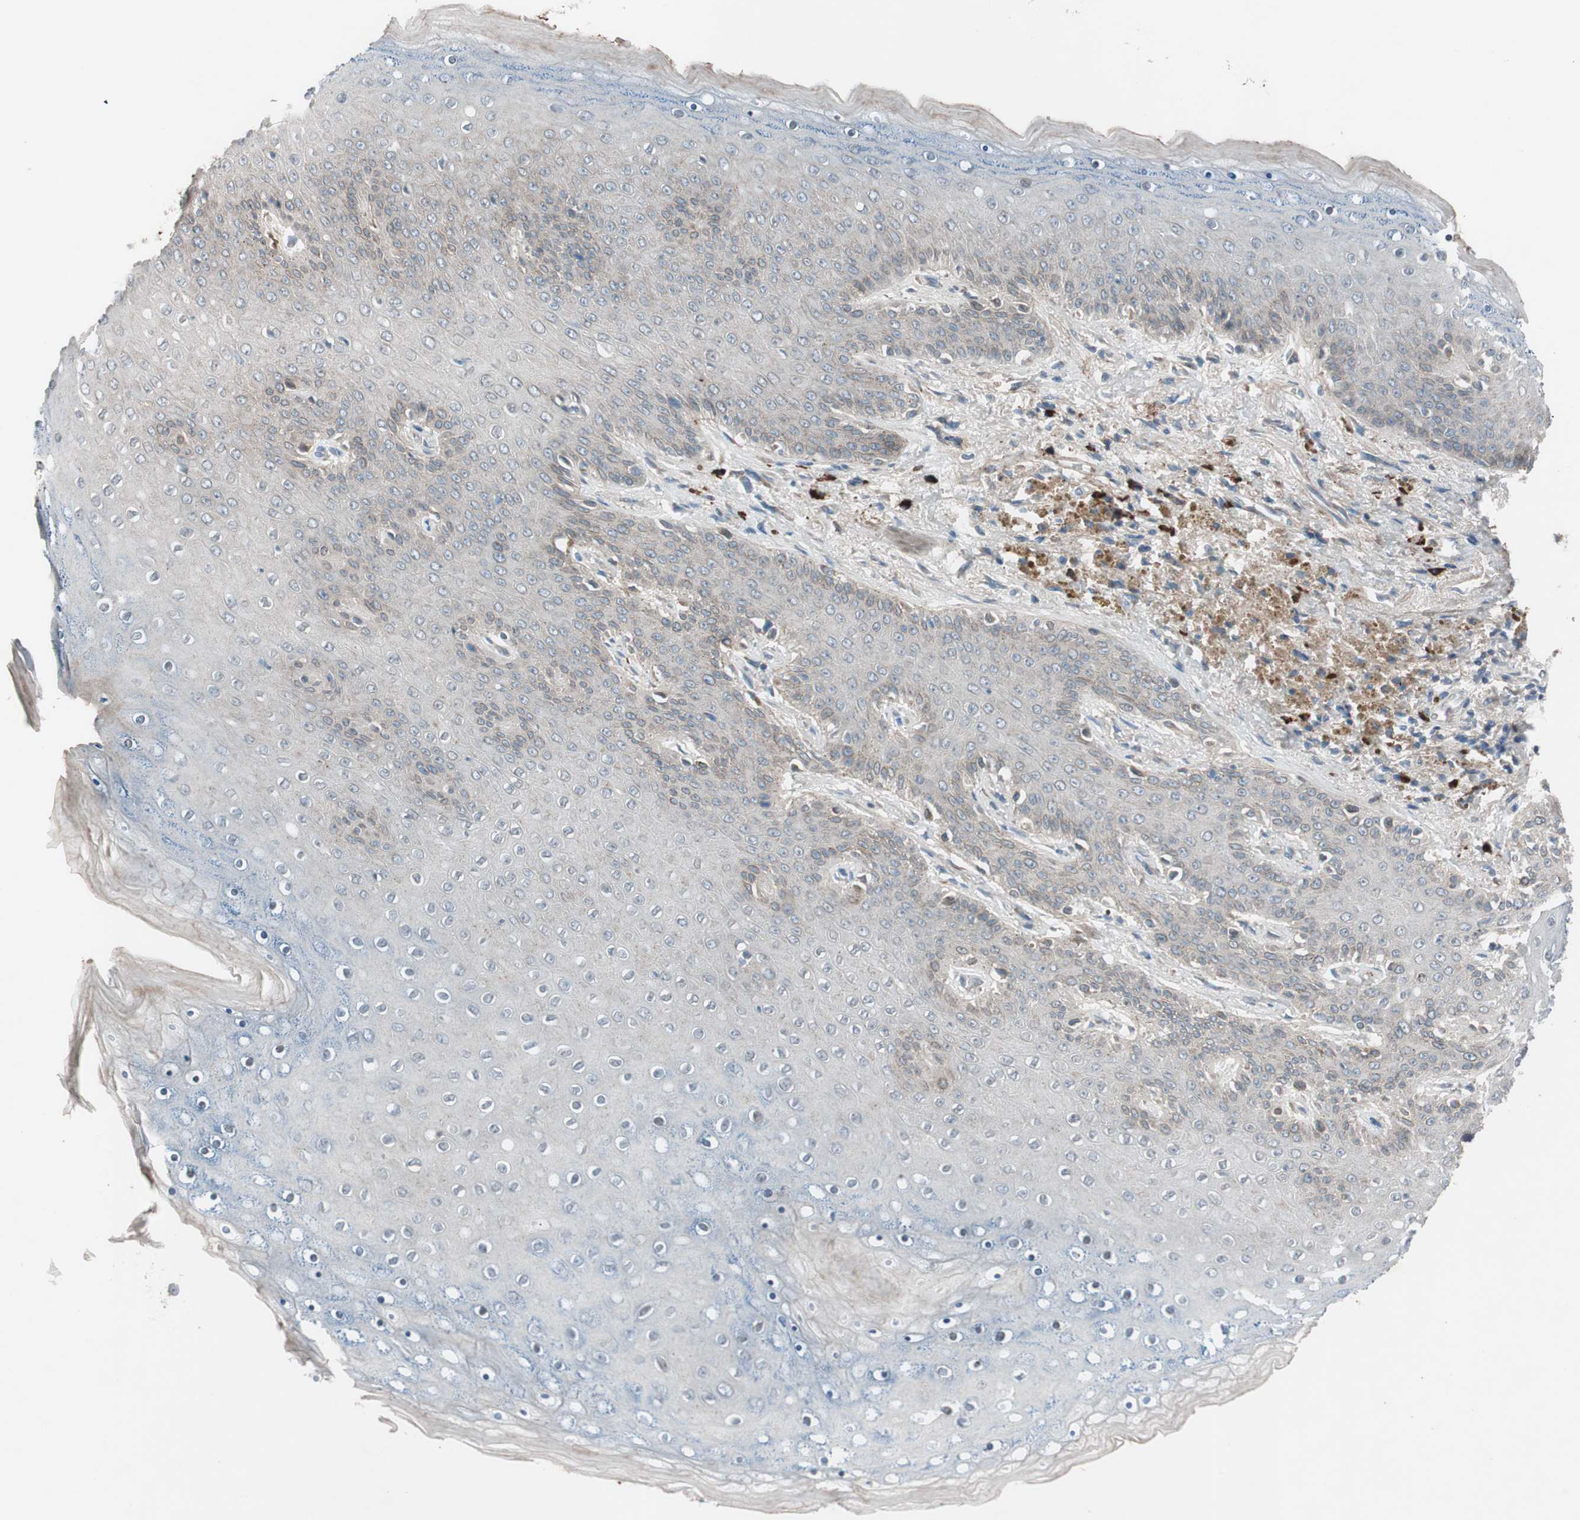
{"staining": {"intensity": "weak", "quantity": "<25%", "location": "cytoplasmic/membranous"}, "tissue": "skin", "cell_type": "Epidermal cells", "image_type": "normal", "snomed": [{"axis": "morphology", "description": "Normal tissue, NOS"}, {"axis": "topography", "description": "Anal"}], "caption": "The histopathology image demonstrates no staining of epidermal cells in normal skin. (Stains: DAB (3,3'-diaminobenzidine) immunohistochemistry (IHC) with hematoxylin counter stain, Microscopy: brightfield microscopy at high magnification).", "gene": "GRB7", "patient": {"sex": "female", "age": 46}}